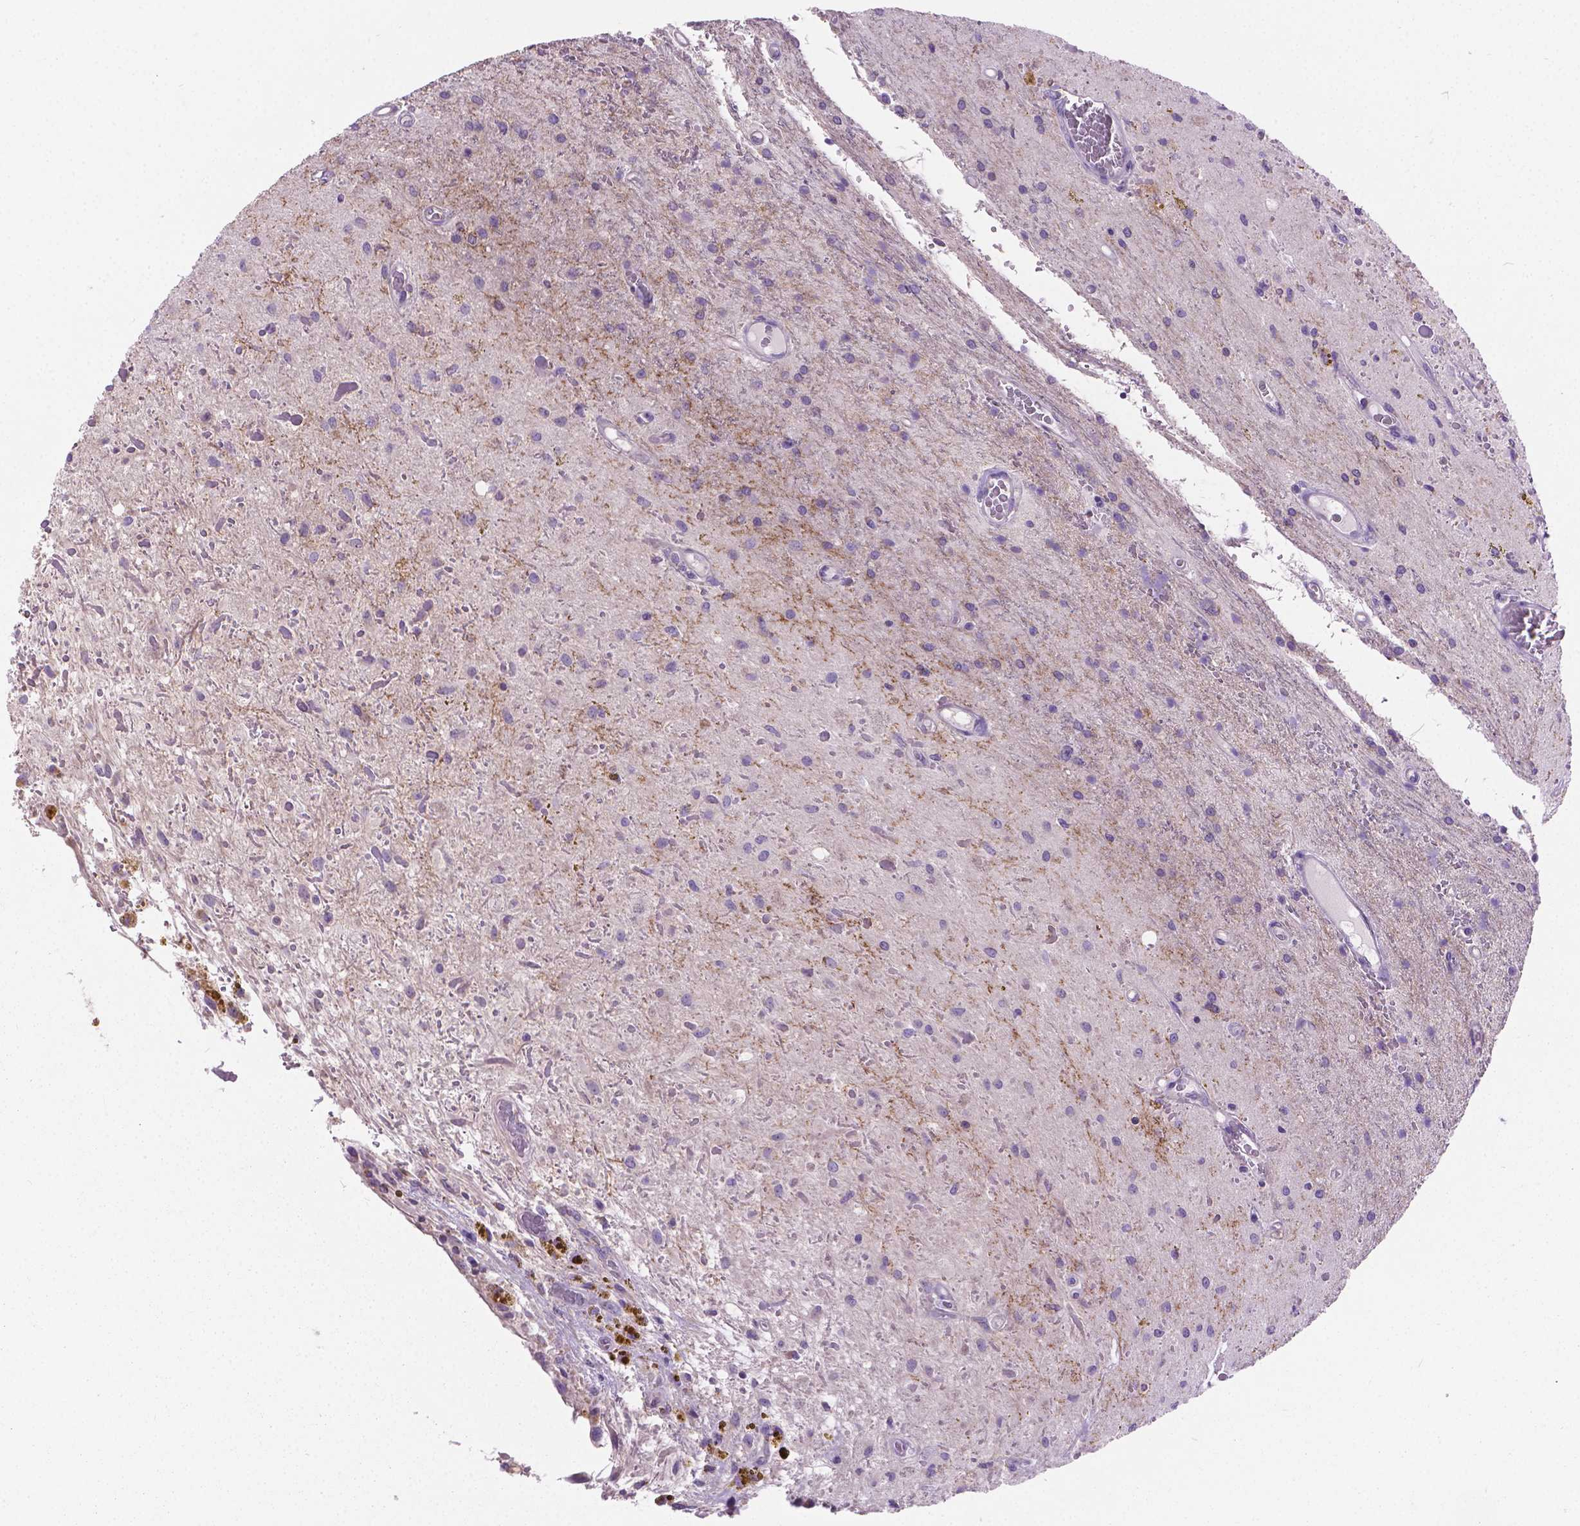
{"staining": {"intensity": "negative", "quantity": "none", "location": "none"}, "tissue": "glioma", "cell_type": "Tumor cells", "image_type": "cancer", "snomed": [{"axis": "morphology", "description": "Glioma, malignant, Low grade"}, {"axis": "topography", "description": "Cerebellum"}], "caption": "Photomicrograph shows no protein positivity in tumor cells of glioma tissue. (IHC, brightfield microscopy, high magnification).", "gene": "CSPG5", "patient": {"sex": "female", "age": 14}}